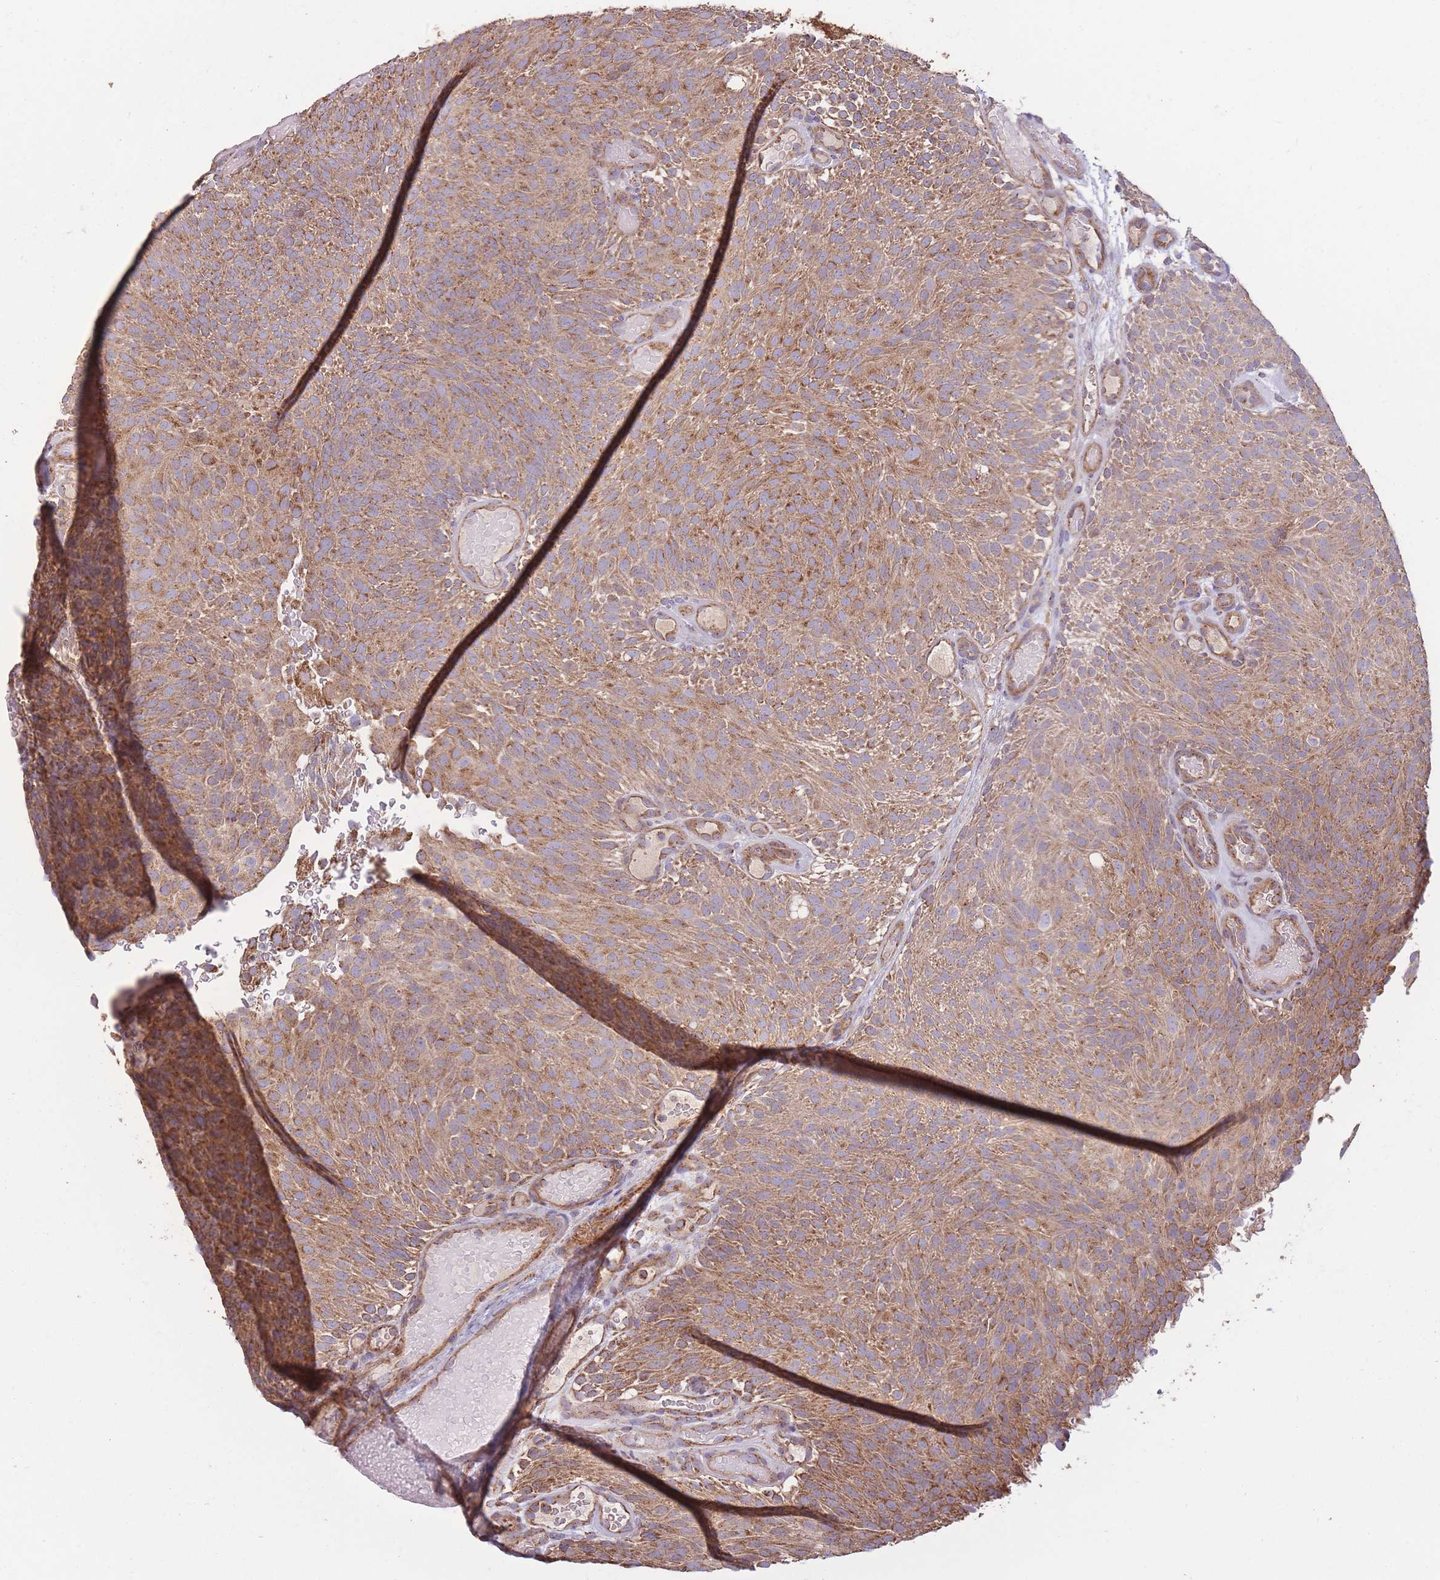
{"staining": {"intensity": "moderate", "quantity": ">75%", "location": "cytoplasmic/membranous"}, "tissue": "urothelial cancer", "cell_type": "Tumor cells", "image_type": "cancer", "snomed": [{"axis": "morphology", "description": "Urothelial carcinoma, Low grade"}, {"axis": "topography", "description": "Urinary bladder"}], "caption": "Immunohistochemical staining of human low-grade urothelial carcinoma demonstrates moderate cytoplasmic/membranous protein expression in approximately >75% of tumor cells.", "gene": "KIF16B", "patient": {"sex": "male", "age": 78}}